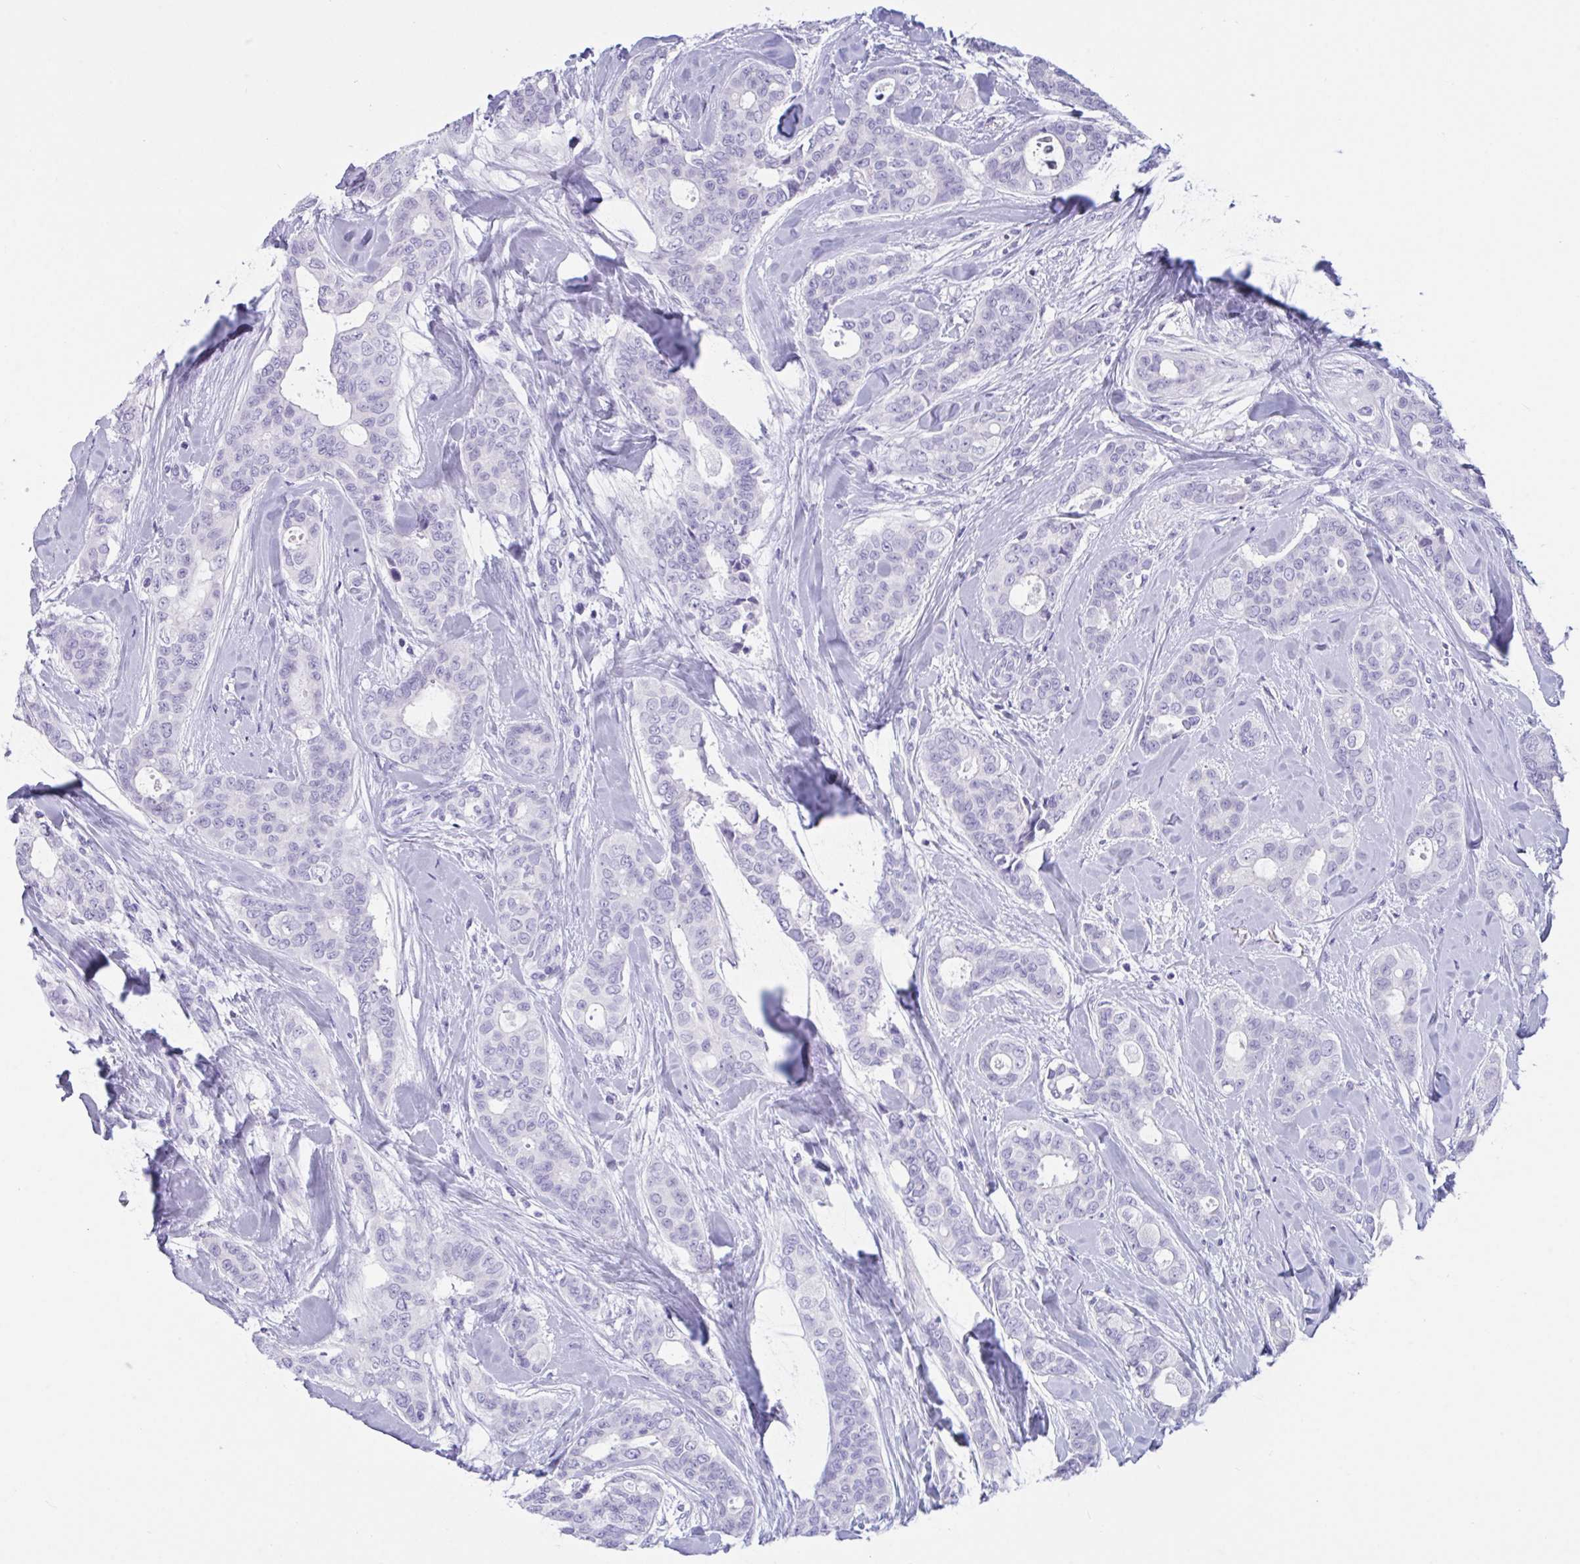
{"staining": {"intensity": "negative", "quantity": "none", "location": "none"}, "tissue": "breast cancer", "cell_type": "Tumor cells", "image_type": "cancer", "snomed": [{"axis": "morphology", "description": "Duct carcinoma"}, {"axis": "topography", "description": "Breast"}], "caption": "An immunohistochemistry (IHC) image of invasive ductal carcinoma (breast) is shown. There is no staining in tumor cells of invasive ductal carcinoma (breast).", "gene": "OXLD1", "patient": {"sex": "female", "age": 45}}